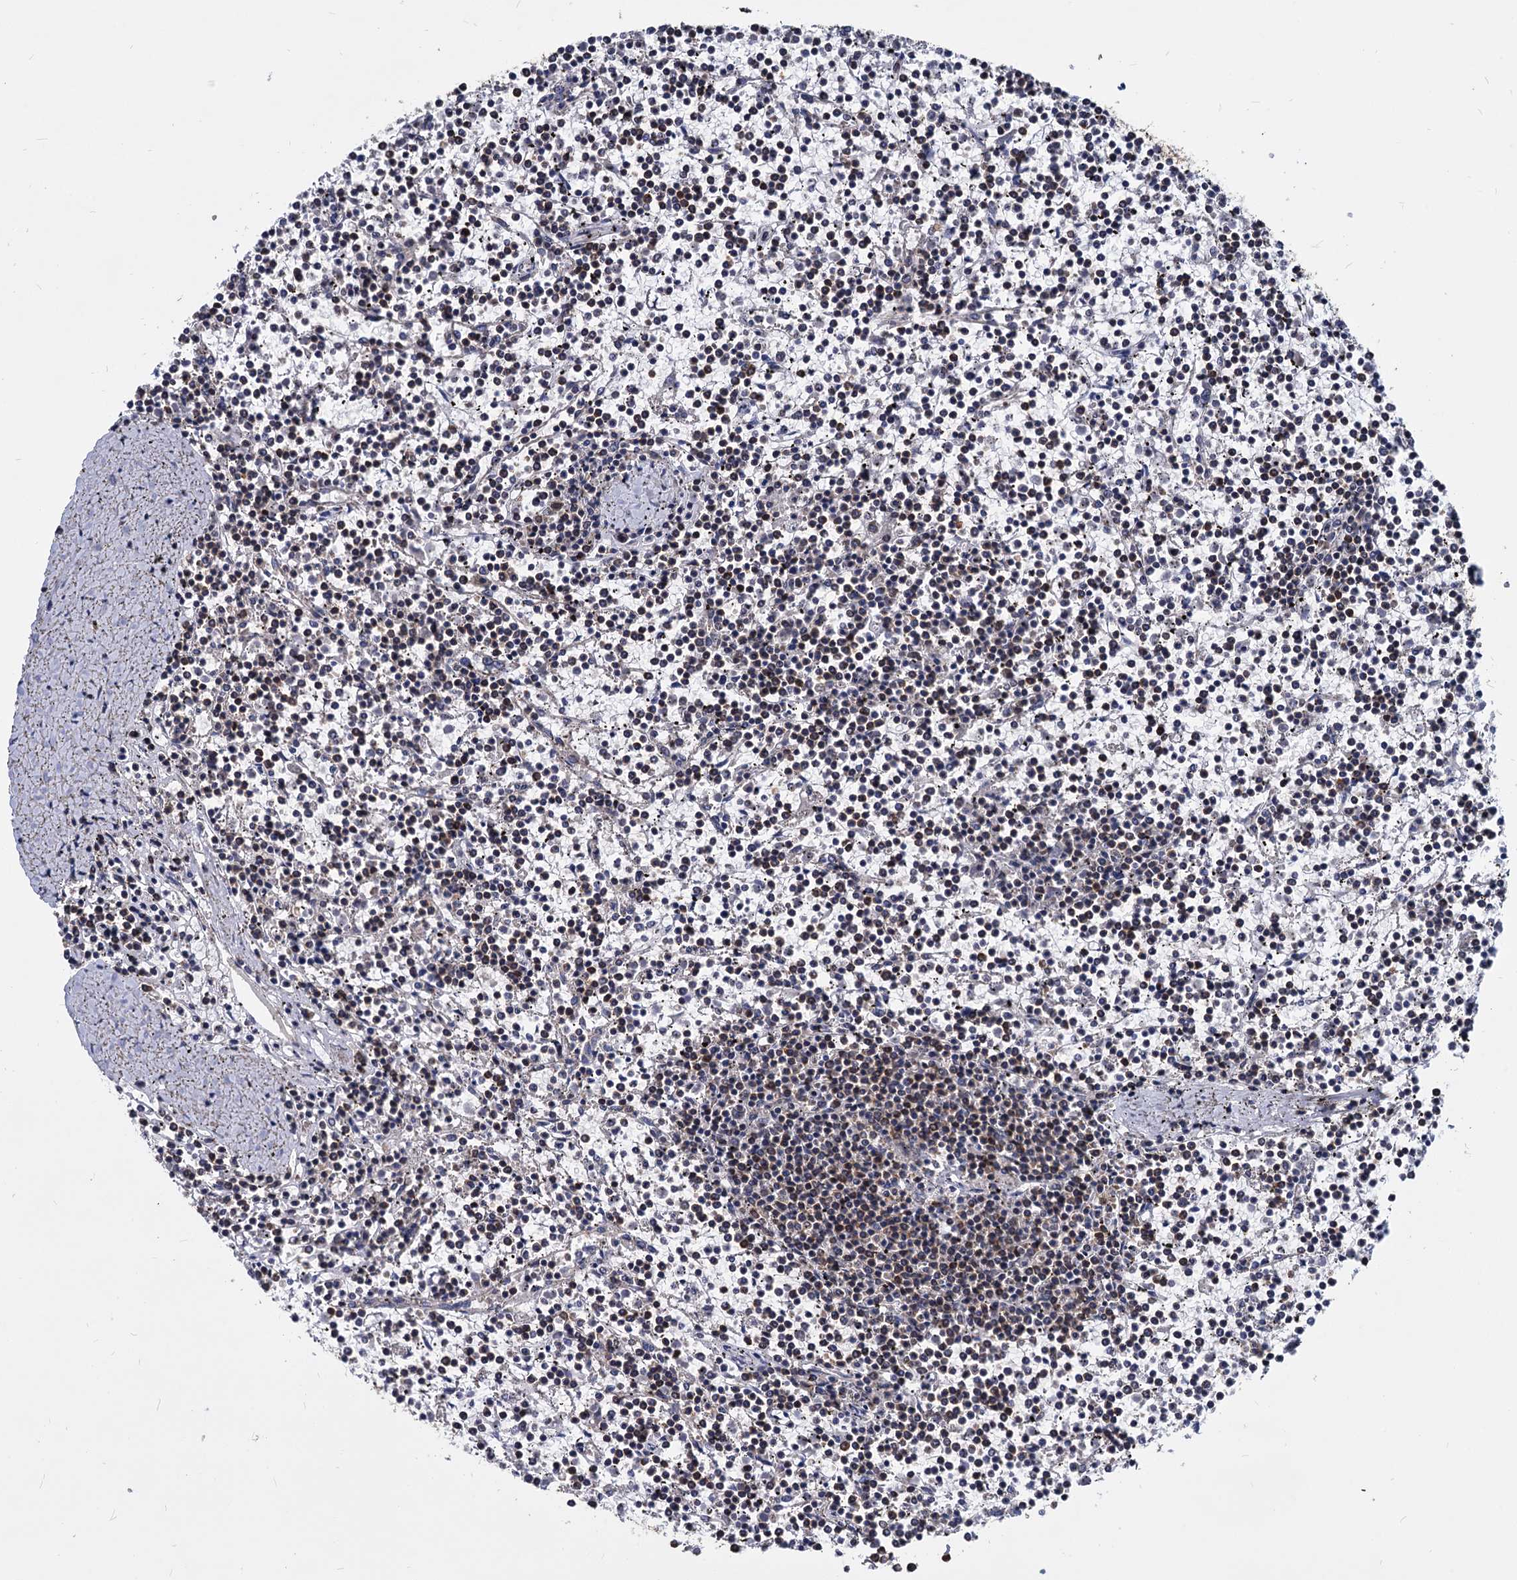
{"staining": {"intensity": "moderate", "quantity": "<25%", "location": "cytoplasmic/membranous"}, "tissue": "lymphoma", "cell_type": "Tumor cells", "image_type": "cancer", "snomed": [{"axis": "morphology", "description": "Malignant lymphoma, non-Hodgkin's type, Low grade"}, {"axis": "topography", "description": "Spleen"}], "caption": "The immunohistochemical stain labels moderate cytoplasmic/membranous positivity in tumor cells of lymphoma tissue. The staining was performed using DAB to visualize the protein expression in brown, while the nuclei were stained in blue with hematoxylin (Magnification: 20x).", "gene": "TIMM10", "patient": {"sex": "female", "age": 19}}